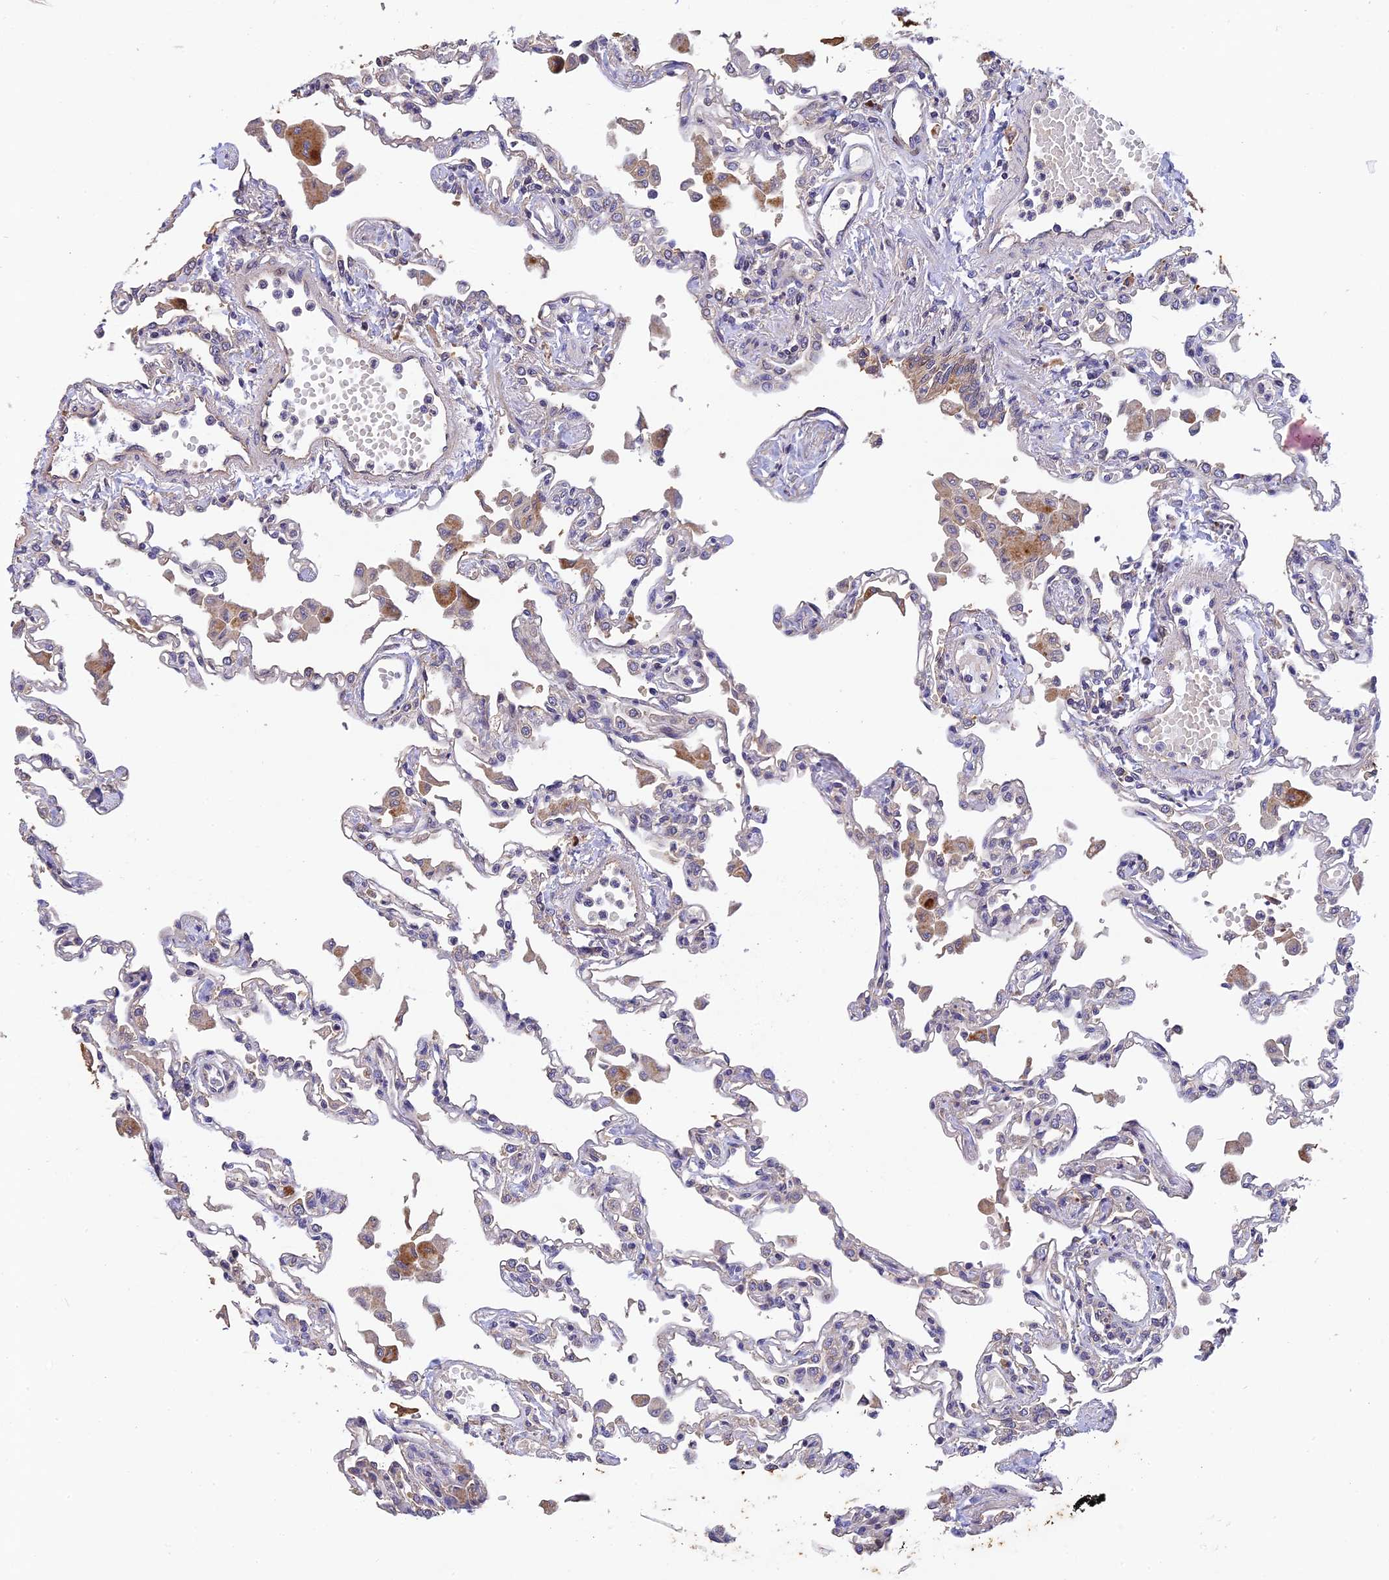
{"staining": {"intensity": "negative", "quantity": "none", "location": "none"}, "tissue": "lung", "cell_type": "Alveolar cells", "image_type": "normal", "snomed": [{"axis": "morphology", "description": "Normal tissue, NOS"}, {"axis": "topography", "description": "Bronchus"}, {"axis": "topography", "description": "Lung"}], "caption": "Alveolar cells are negative for brown protein staining in benign lung. (Brightfield microscopy of DAB immunohistochemistry at high magnification).", "gene": "DENND5B", "patient": {"sex": "female", "age": 49}}